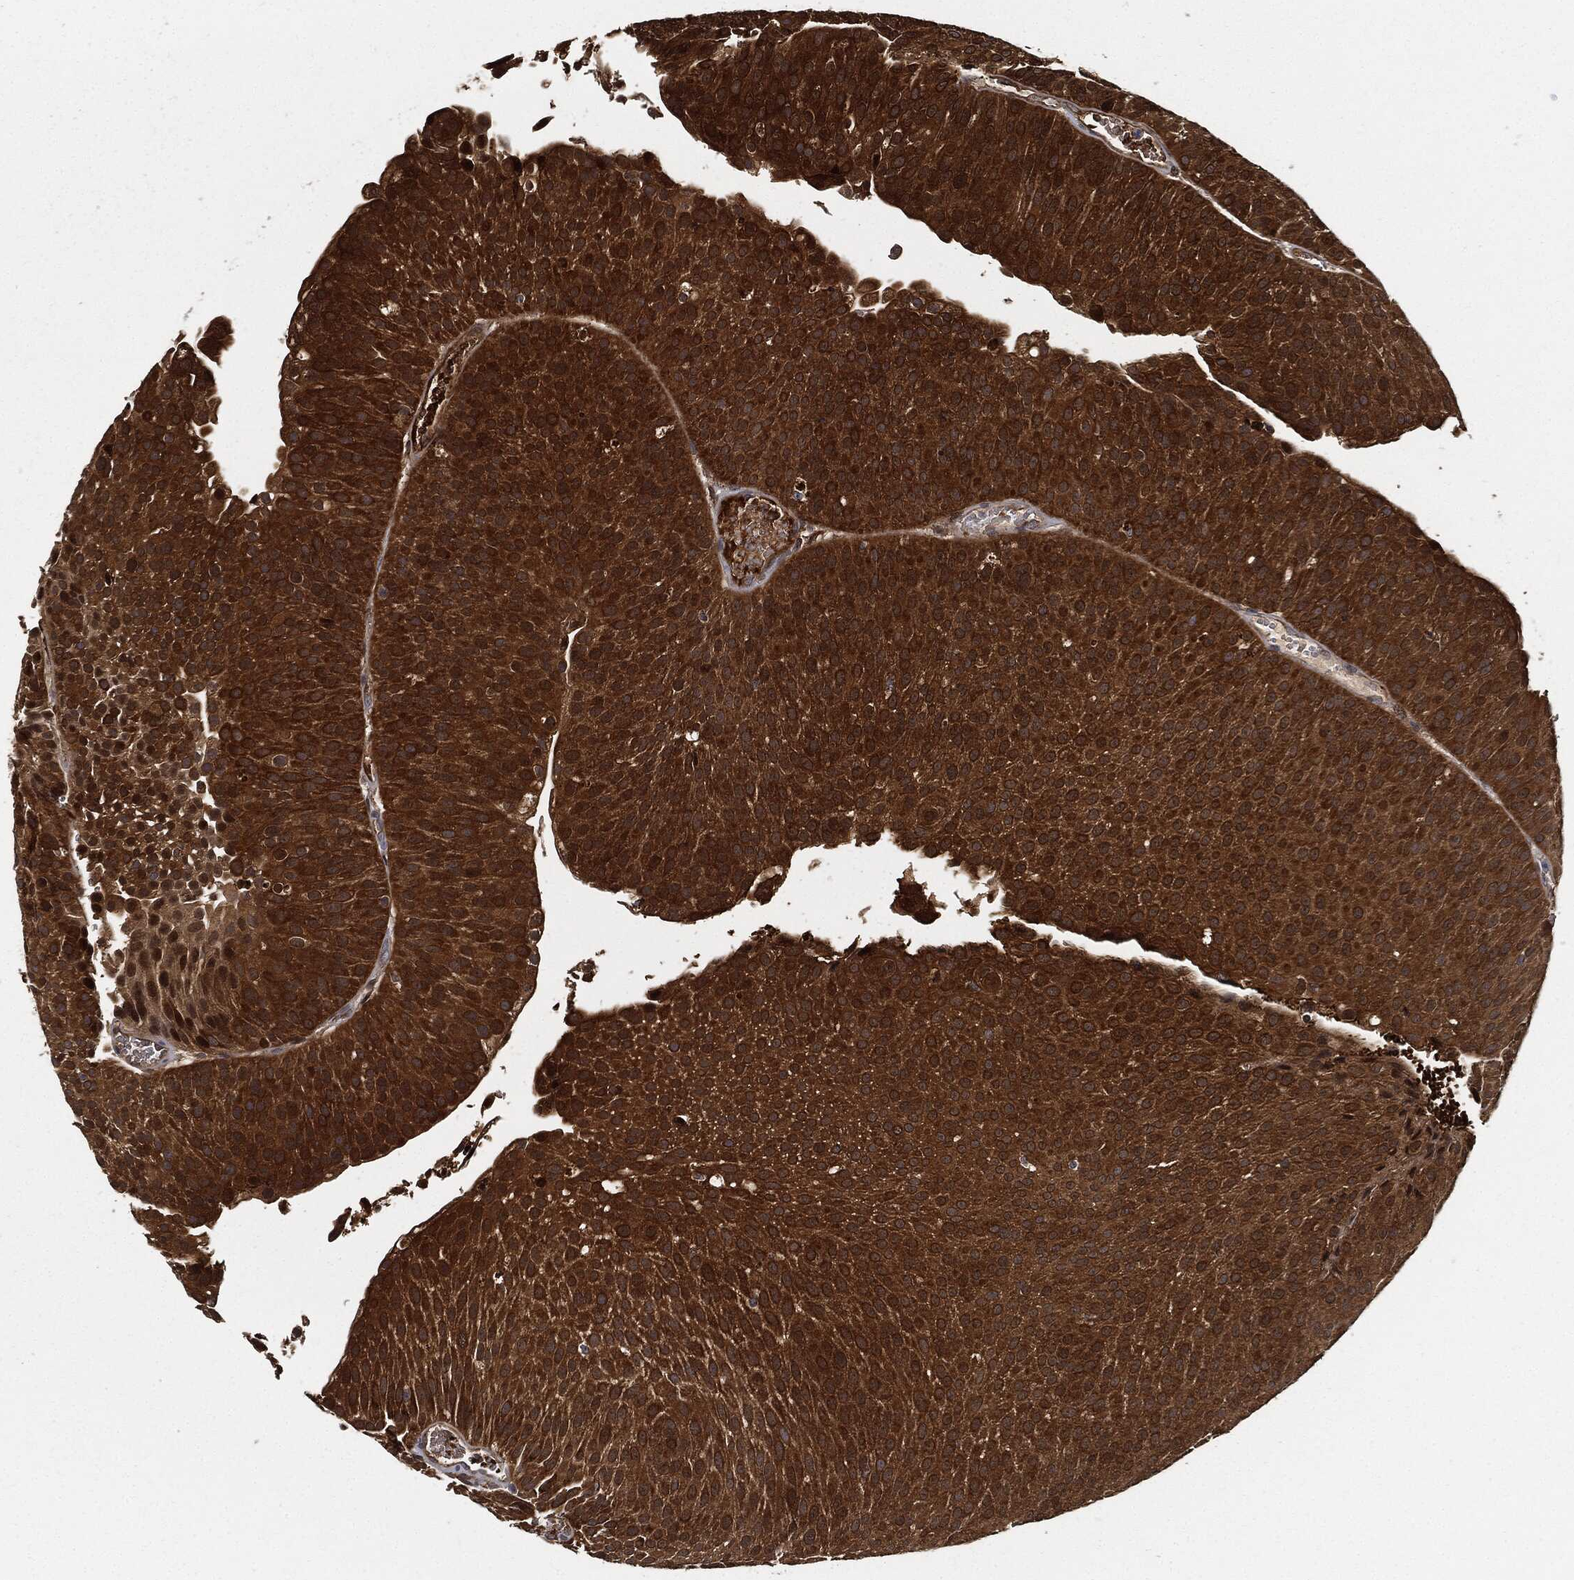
{"staining": {"intensity": "strong", "quantity": ">75%", "location": "cytoplasmic/membranous"}, "tissue": "urothelial cancer", "cell_type": "Tumor cells", "image_type": "cancer", "snomed": [{"axis": "morphology", "description": "Urothelial carcinoma, Low grade"}, {"axis": "topography", "description": "Urinary bladder"}], "caption": "Immunohistochemistry (IHC) micrograph of human urothelial carcinoma (low-grade) stained for a protein (brown), which reveals high levels of strong cytoplasmic/membranous positivity in approximately >75% of tumor cells.", "gene": "PRDX2", "patient": {"sex": "male", "age": 65}}